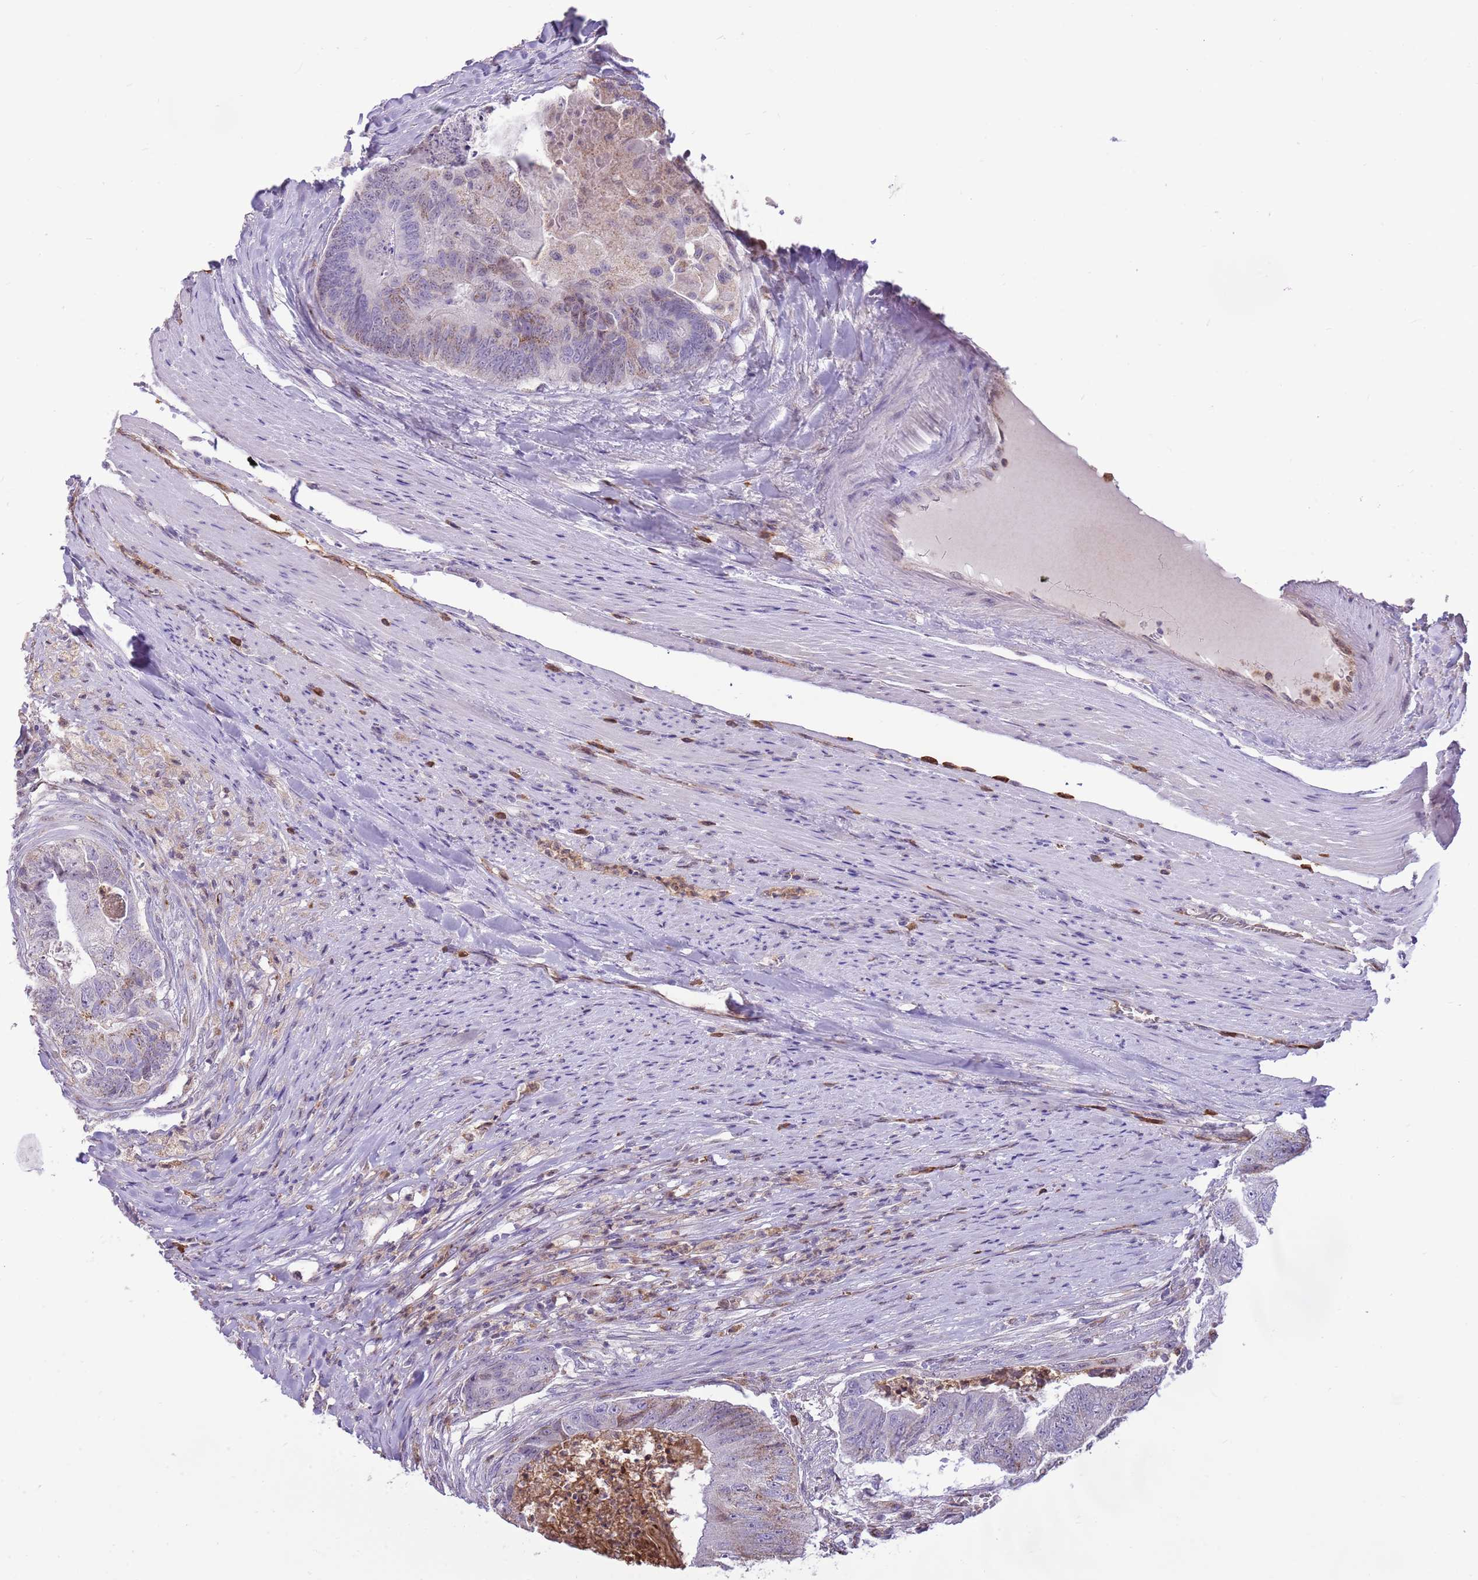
{"staining": {"intensity": "moderate", "quantity": "25%-75%", "location": "cytoplasmic/membranous"}, "tissue": "colorectal cancer", "cell_type": "Tumor cells", "image_type": "cancer", "snomed": [{"axis": "morphology", "description": "Adenocarcinoma, NOS"}, {"axis": "topography", "description": "Colon"}], "caption": "Tumor cells display medium levels of moderate cytoplasmic/membranous positivity in about 25%-75% of cells in adenocarcinoma (colorectal). (DAB = brown stain, brightfield microscopy at high magnification).", "gene": "PCNX1", "patient": {"sex": "female", "age": 67}}